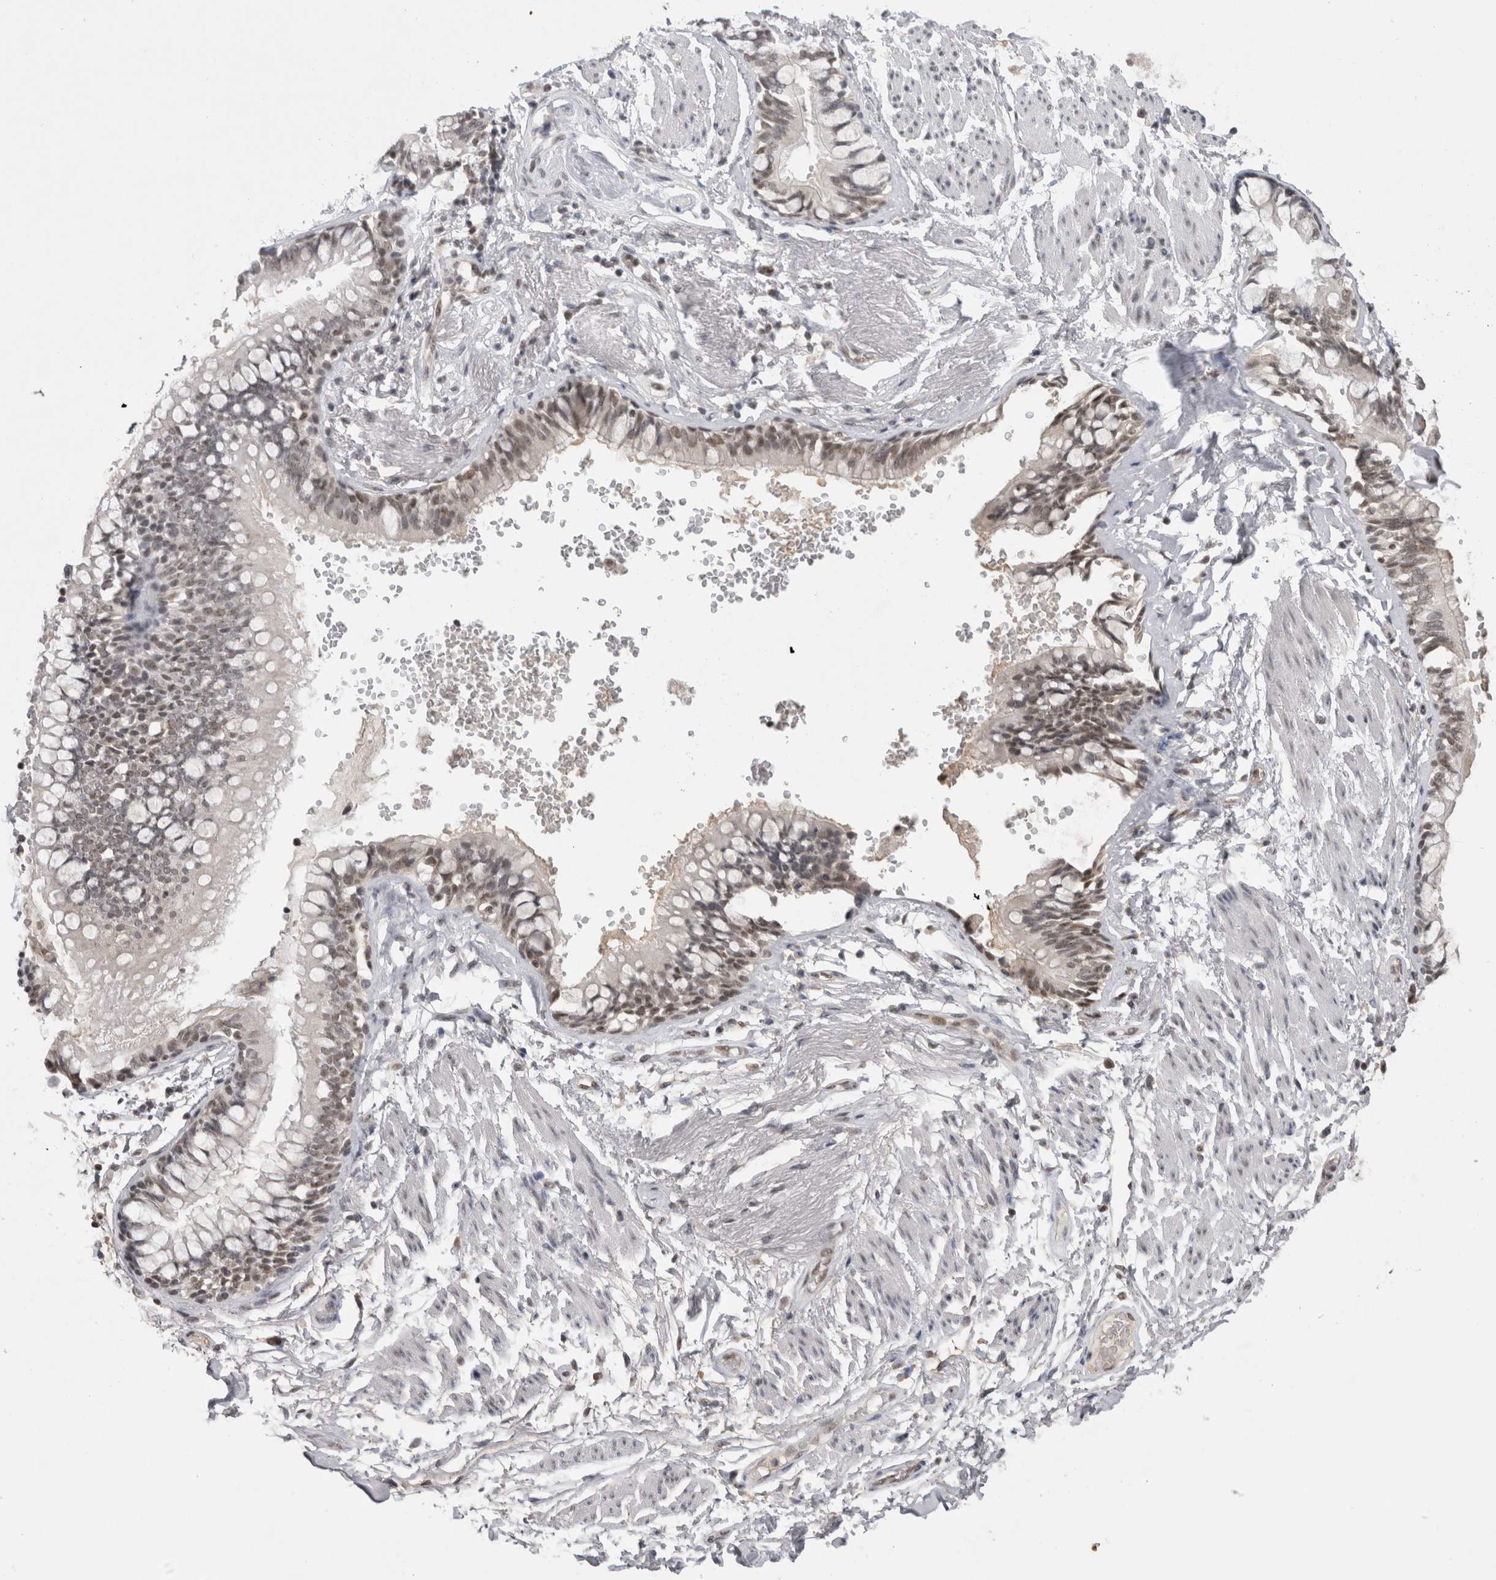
{"staining": {"intensity": "weak", "quantity": "<25%", "location": "cytoplasmic/membranous"}, "tissue": "adipose tissue", "cell_type": "Adipocytes", "image_type": "normal", "snomed": [{"axis": "morphology", "description": "Normal tissue, NOS"}, {"axis": "topography", "description": "Cartilage tissue"}, {"axis": "topography", "description": "Bronchus"}], "caption": "Image shows no protein expression in adipocytes of unremarkable adipose tissue. (Stains: DAB (3,3'-diaminobenzidine) IHC with hematoxylin counter stain, Microscopy: brightfield microscopy at high magnification).", "gene": "DAXX", "patient": {"sex": "female", "age": 73}}